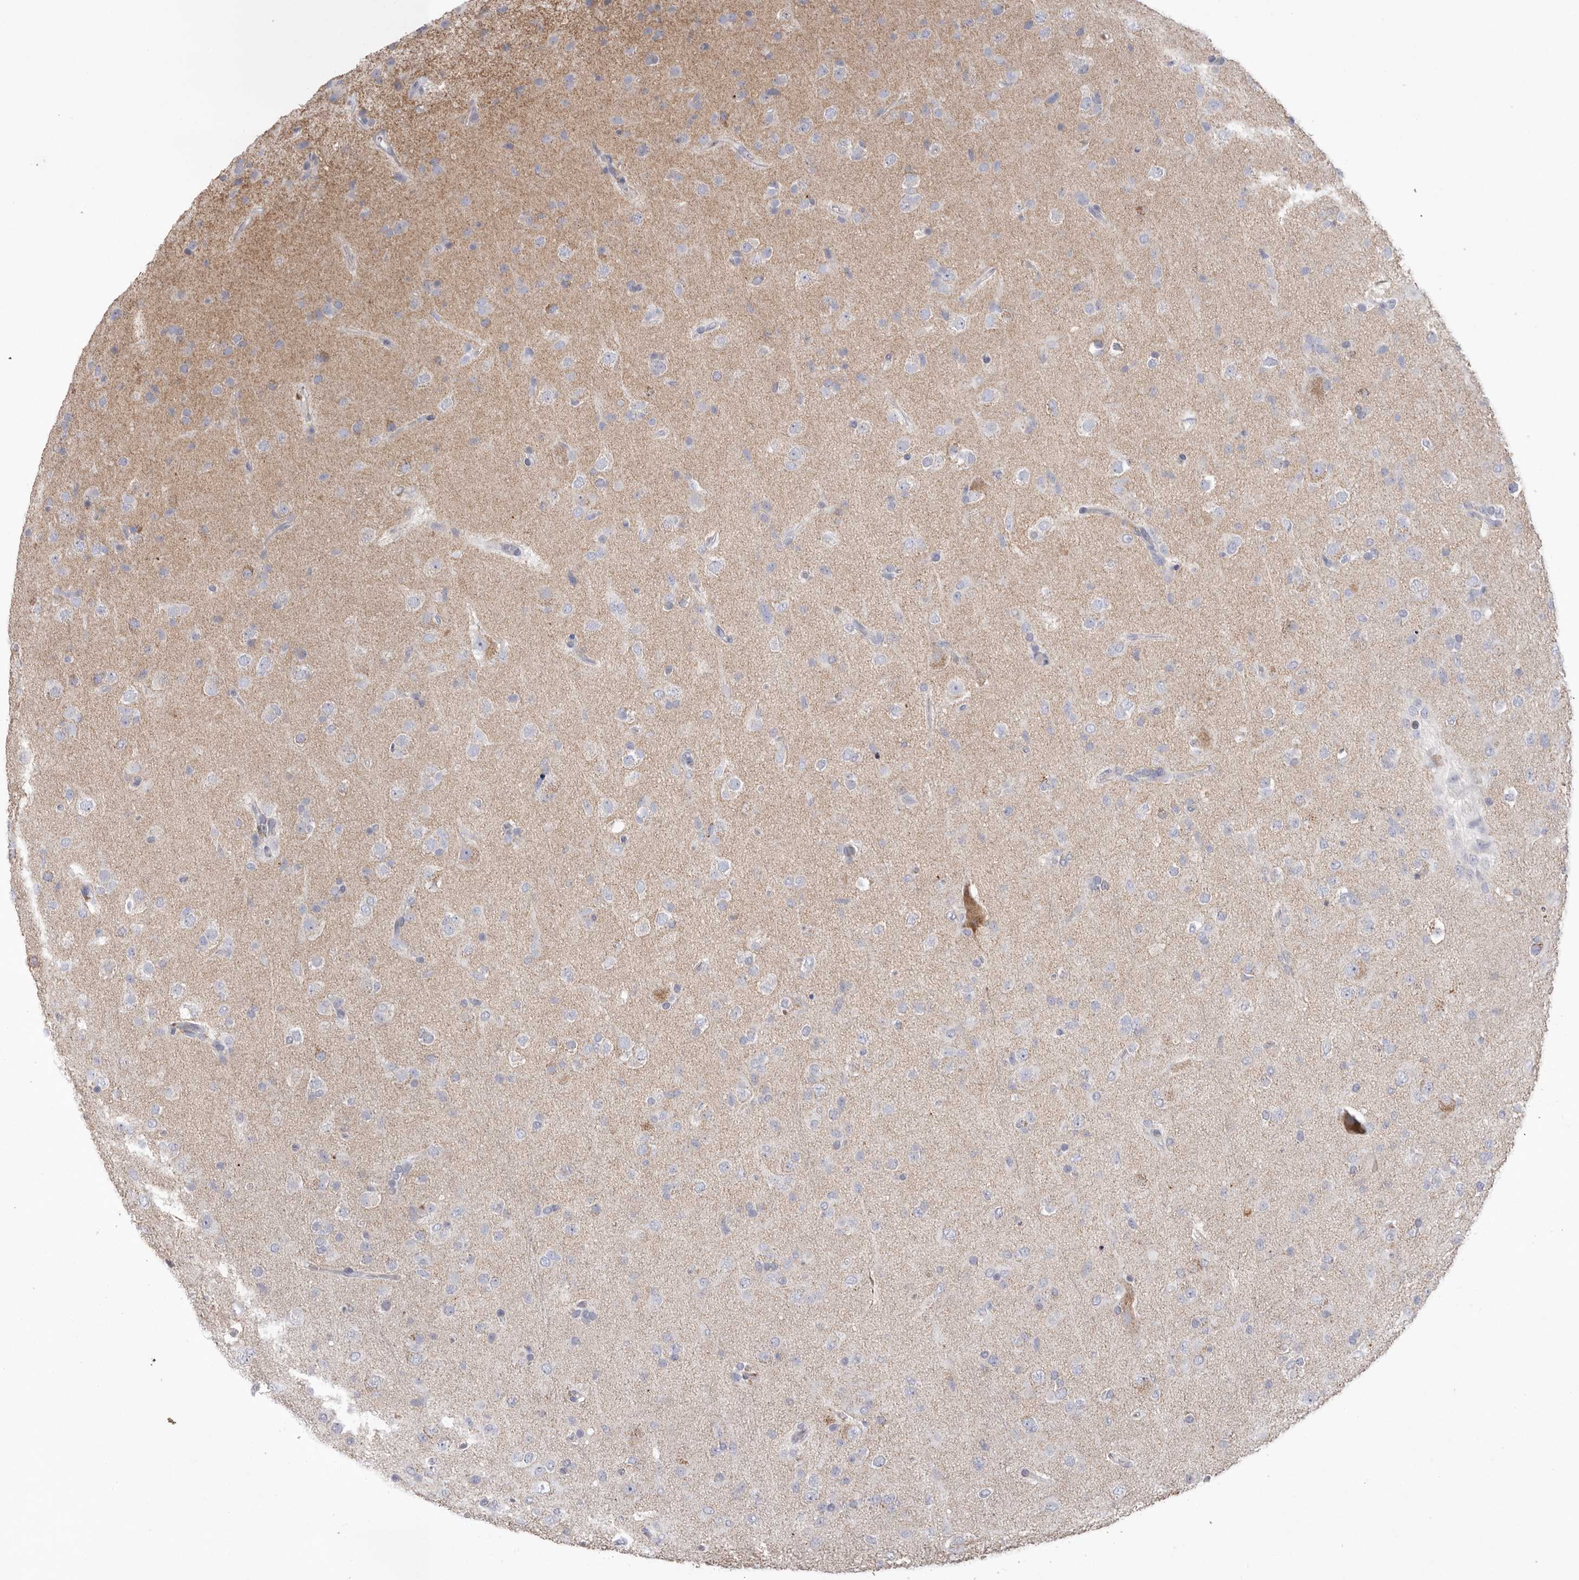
{"staining": {"intensity": "weak", "quantity": "<25%", "location": "cytoplasmic/membranous"}, "tissue": "glioma", "cell_type": "Tumor cells", "image_type": "cancer", "snomed": [{"axis": "morphology", "description": "Glioma, malignant, Low grade"}, {"axis": "topography", "description": "Brain"}], "caption": "A high-resolution histopathology image shows IHC staining of malignant glioma (low-grade), which demonstrates no significant staining in tumor cells.", "gene": "VDAC3", "patient": {"sex": "male", "age": 65}}